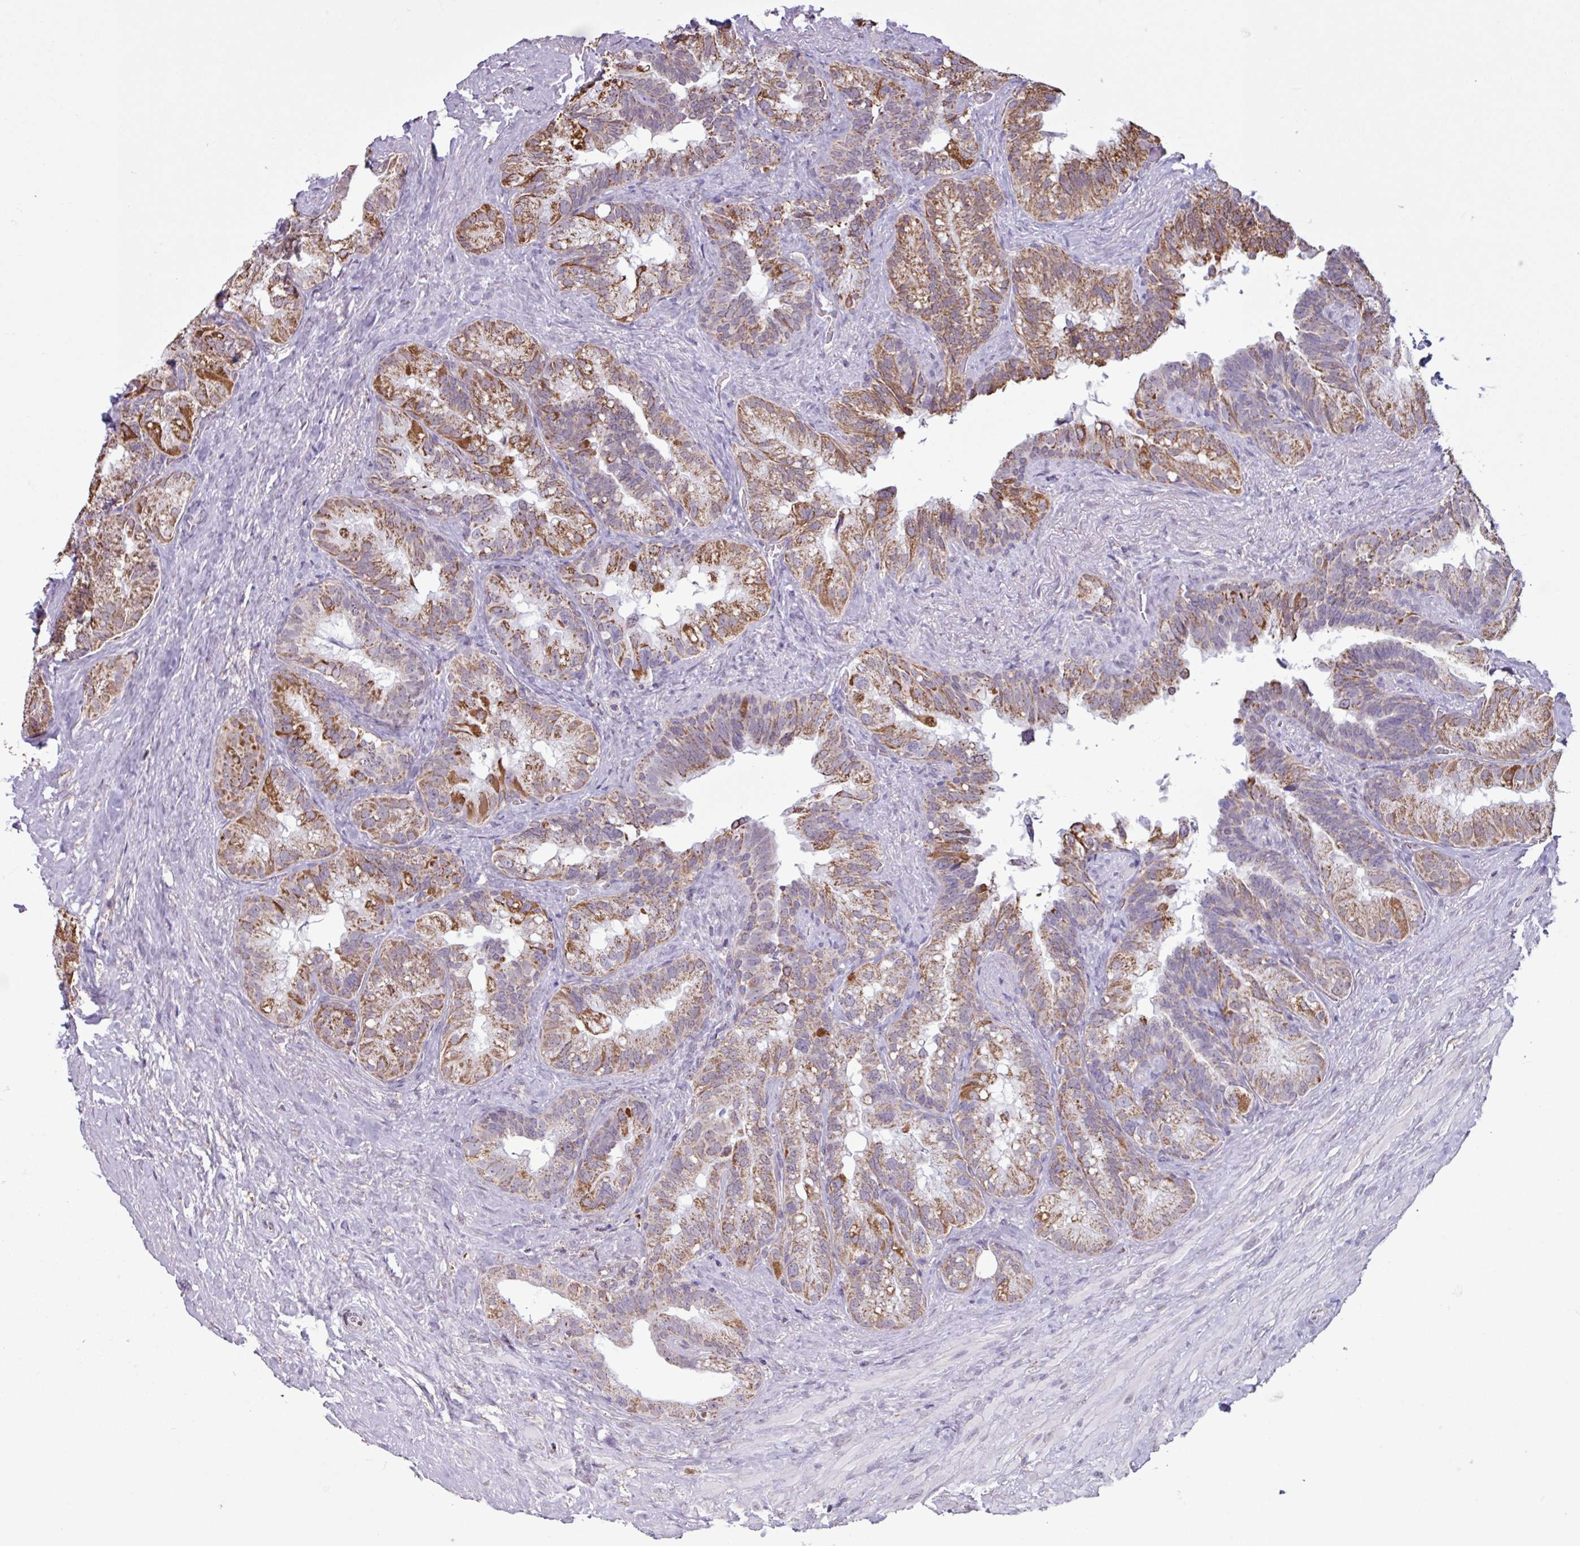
{"staining": {"intensity": "moderate", "quantity": ">75%", "location": "cytoplasmic/membranous"}, "tissue": "seminal vesicle", "cell_type": "Glandular cells", "image_type": "normal", "snomed": [{"axis": "morphology", "description": "Normal tissue, NOS"}, {"axis": "topography", "description": "Seminal veicle"}], "caption": "A brown stain shows moderate cytoplasmic/membranous positivity of a protein in glandular cells of benign human seminal vesicle. (IHC, brightfield microscopy, high magnification).", "gene": "ALG8", "patient": {"sex": "male", "age": 60}}